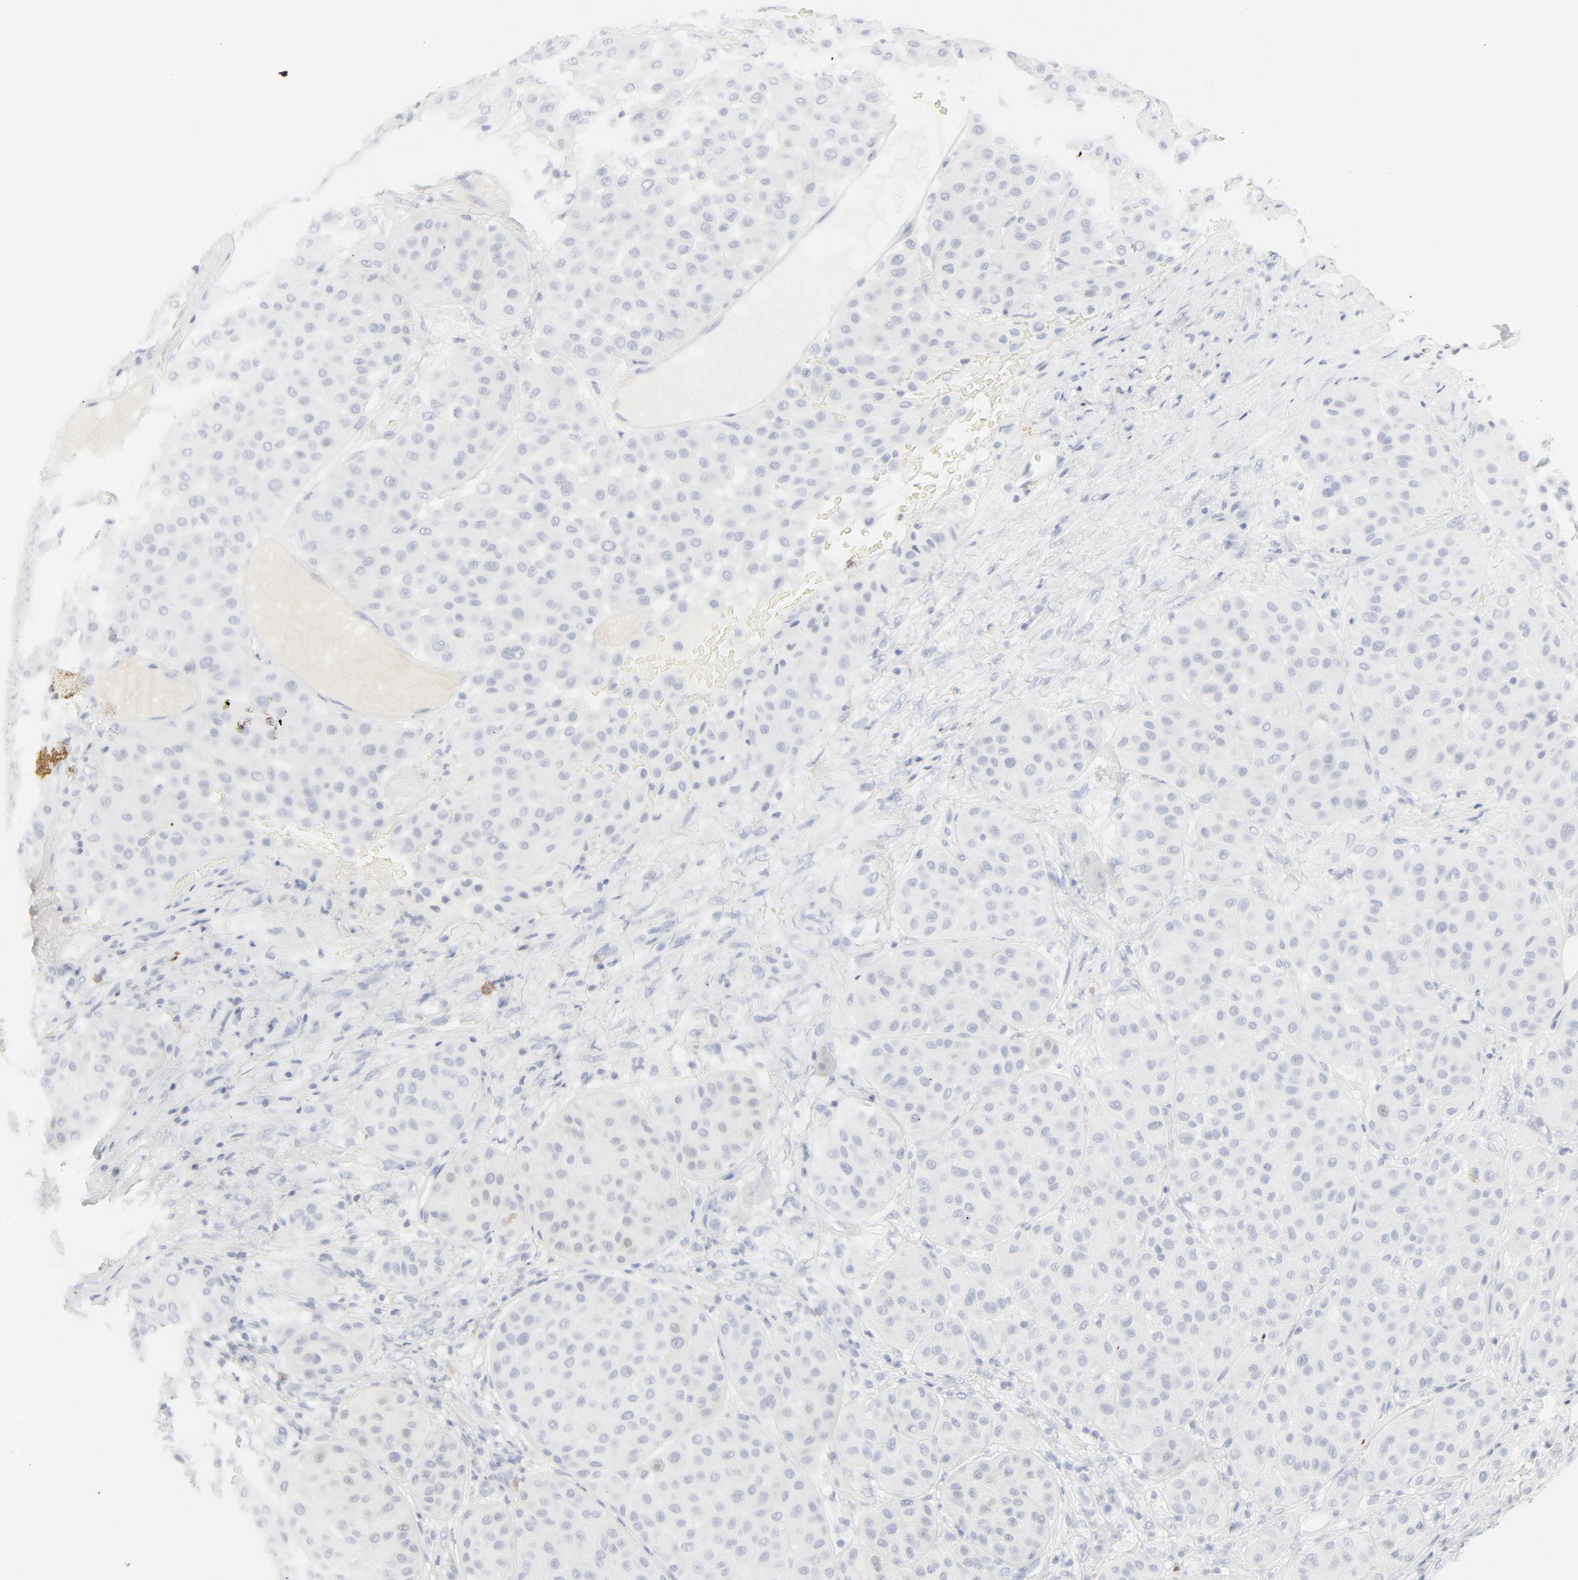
{"staining": {"intensity": "negative", "quantity": "none", "location": "none"}, "tissue": "melanoma", "cell_type": "Tumor cells", "image_type": "cancer", "snomed": [{"axis": "morphology", "description": "Normal tissue, NOS"}, {"axis": "morphology", "description": "Malignant melanoma, Metastatic site"}, {"axis": "topography", "description": "Skin"}], "caption": "DAB immunohistochemical staining of malignant melanoma (metastatic site) demonstrates no significant positivity in tumor cells.", "gene": "CCR7", "patient": {"sex": "male", "age": 41}}